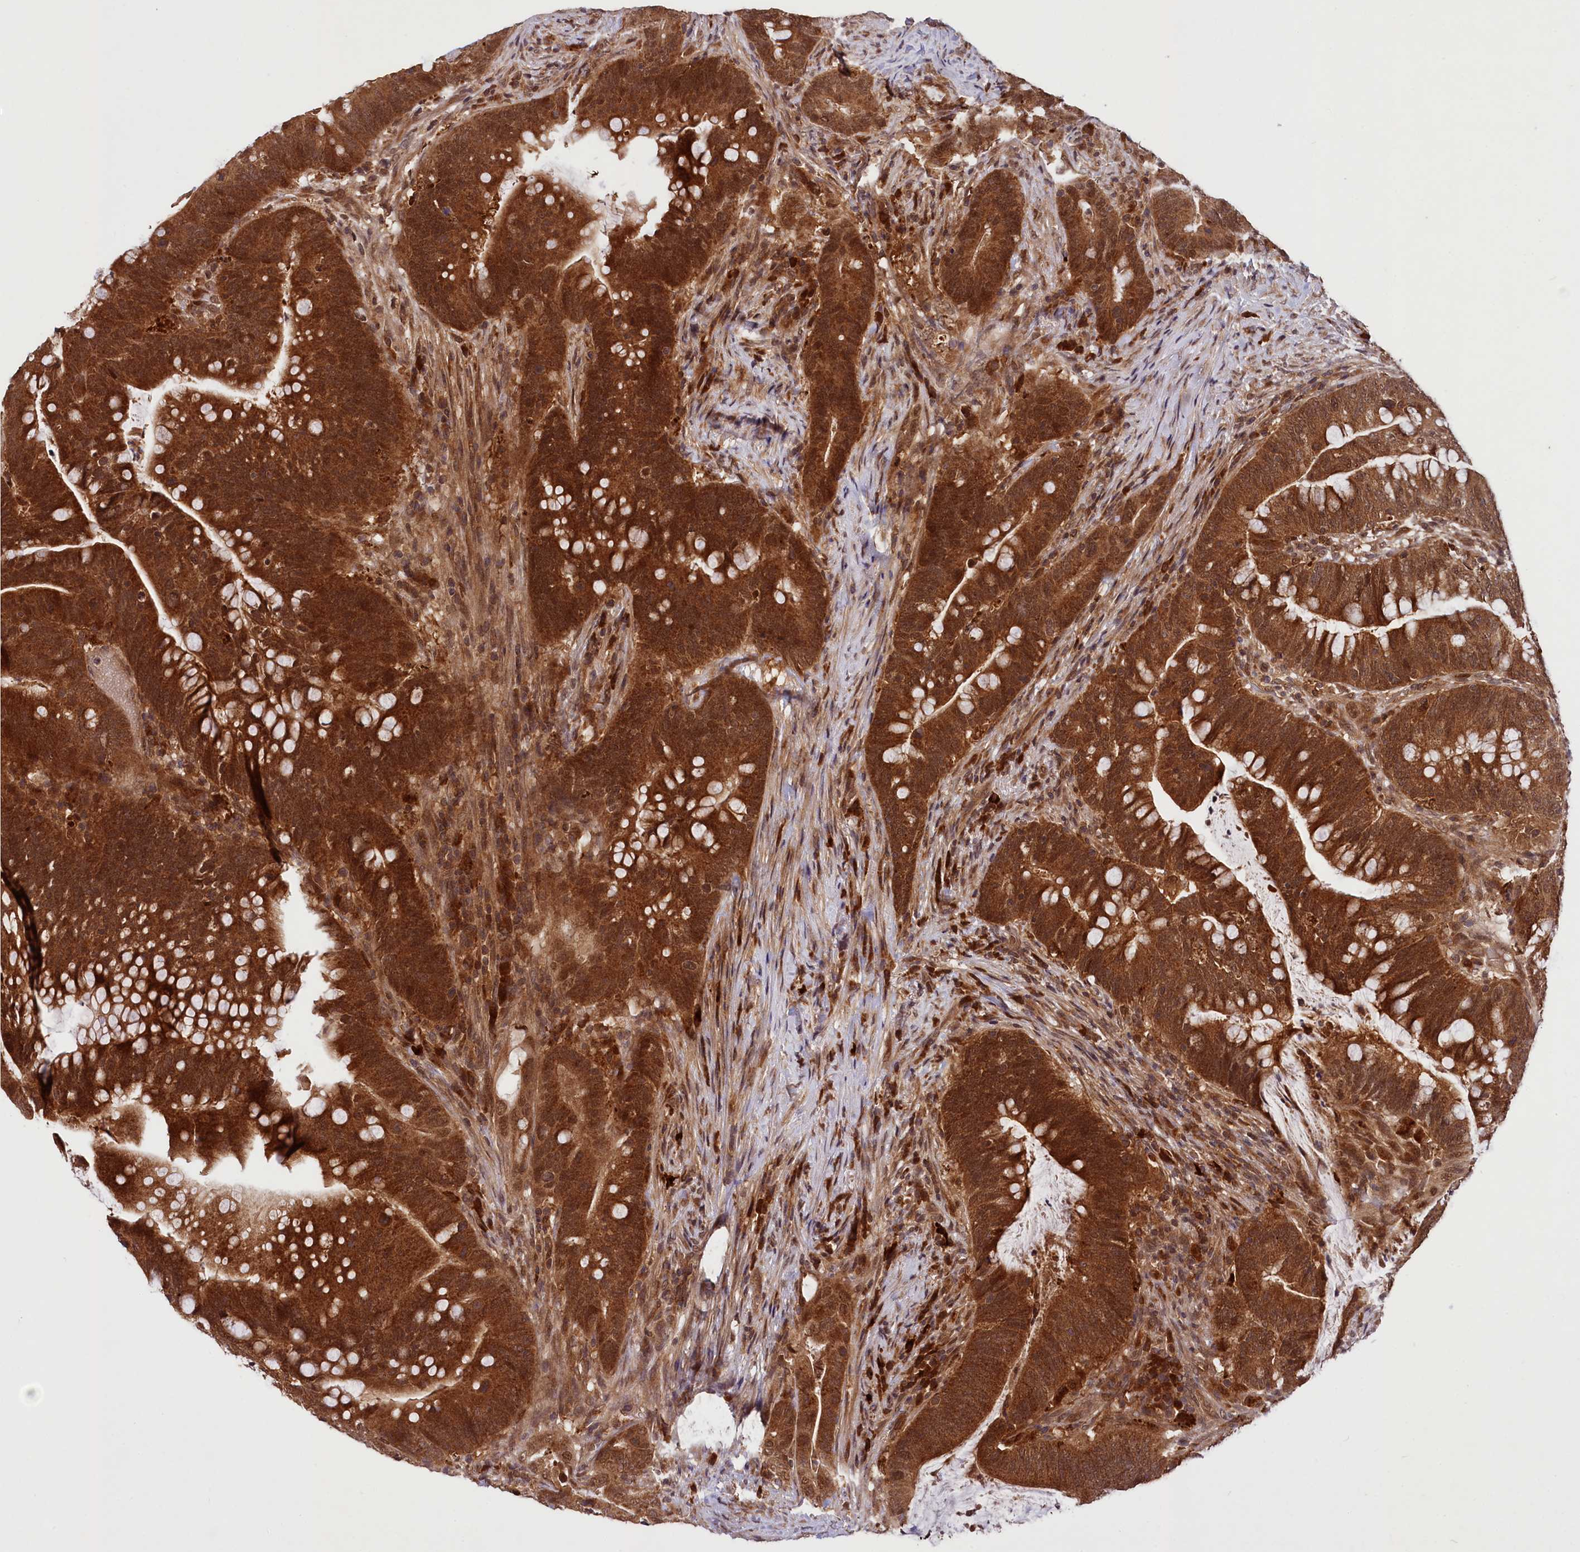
{"staining": {"intensity": "strong", "quantity": ">75%", "location": "cytoplasmic/membranous"}, "tissue": "colorectal cancer", "cell_type": "Tumor cells", "image_type": "cancer", "snomed": [{"axis": "morphology", "description": "Adenocarcinoma, NOS"}, {"axis": "topography", "description": "Colon"}], "caption": "A high amount of strong cytoplasmic/membranous positivity is appreciated in approximately >75% of tumor cells in adenocarcinoma (colorectal) tissue. (DAB IHC with brightfield microscopy, high magnification).", "gene": "UBE3A", "patient": {"sex": "female", "age": 66}}